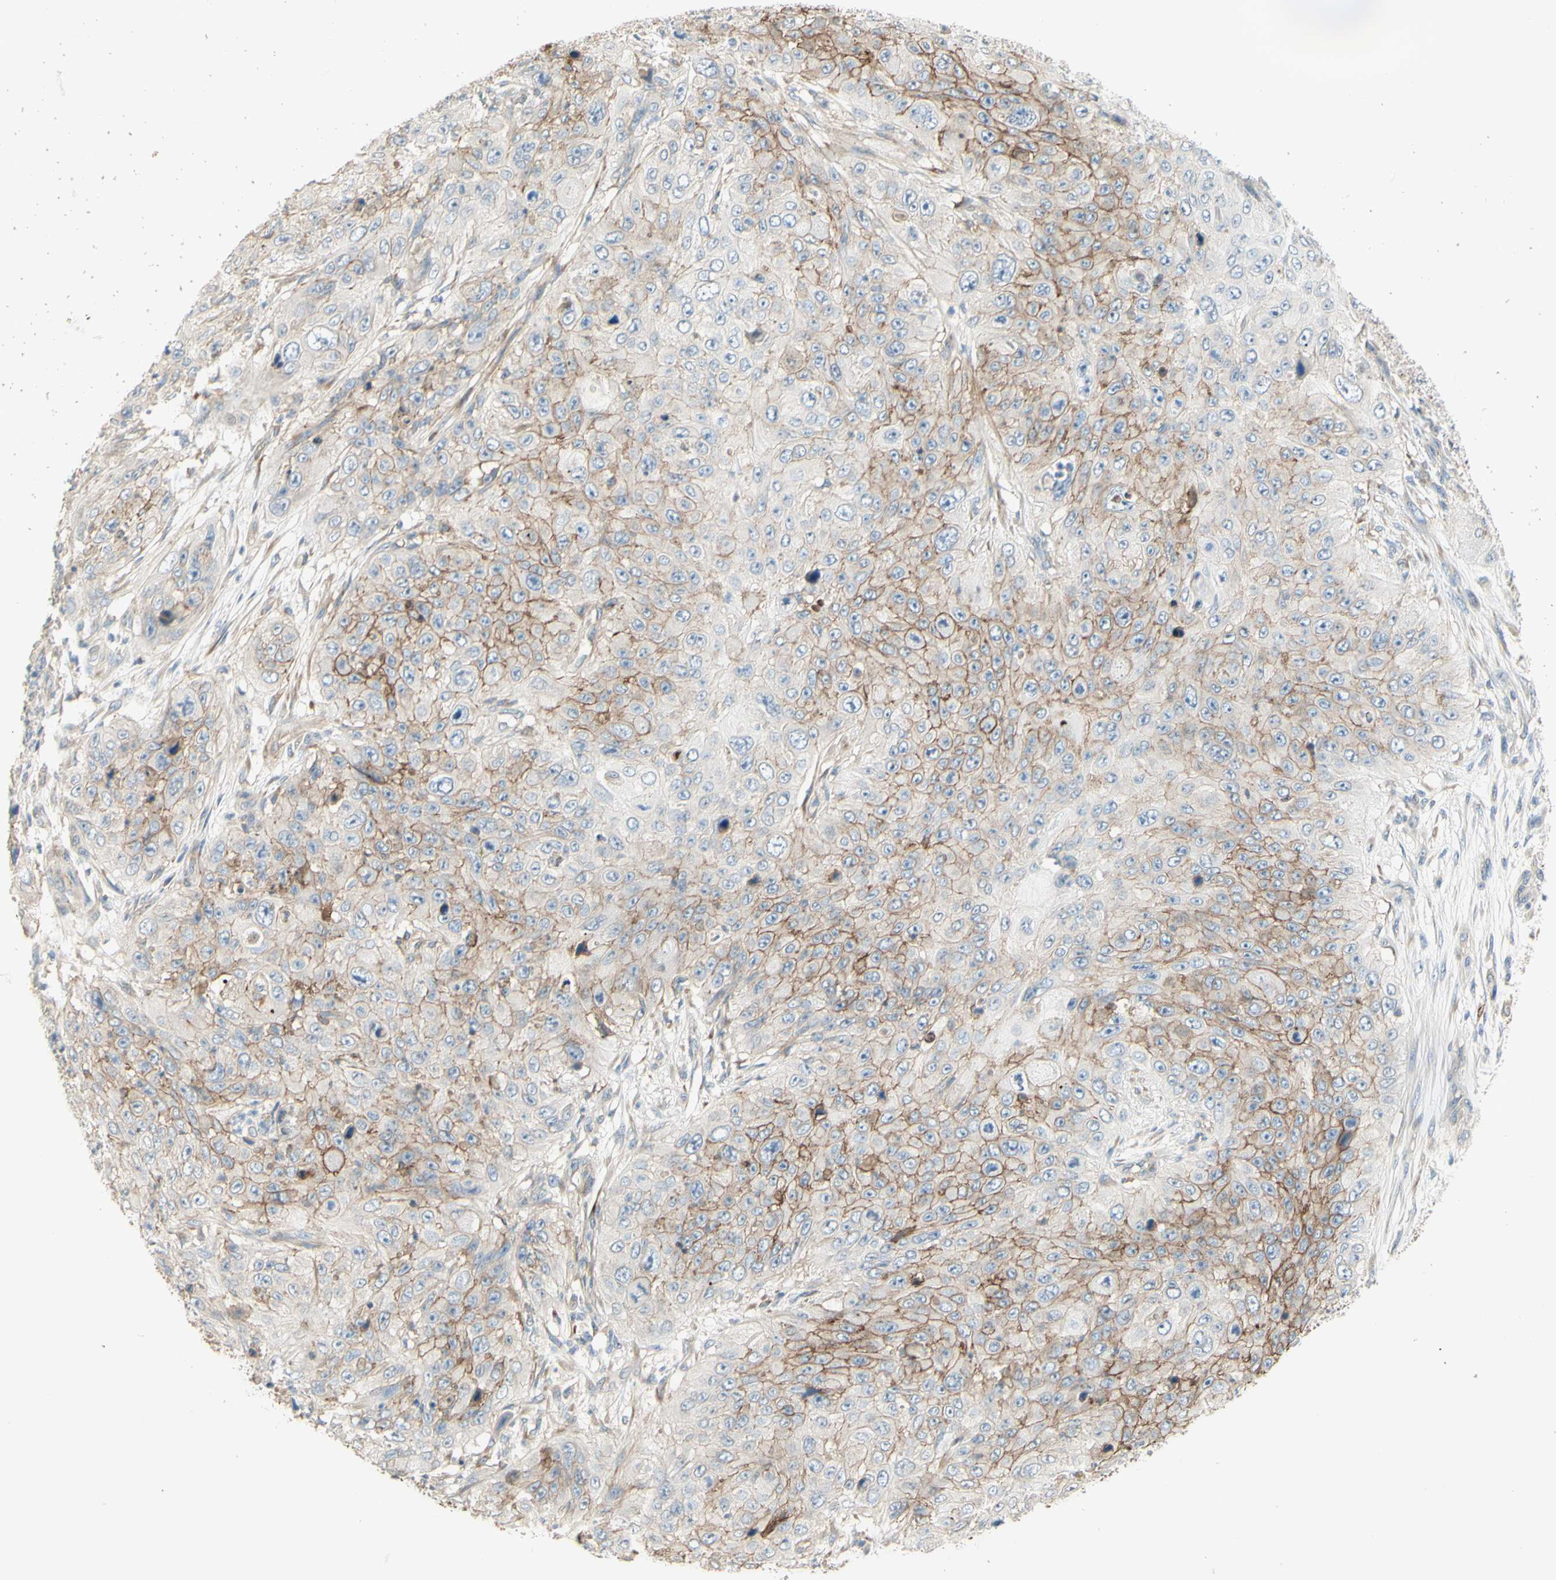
{"staining": {"intensity": "moderate", "quantity": "<25%", "location": "cytoplasmic/membranous"}, "tissue": "skin cancer", "cell_type": "Tumor cells", "image_type": "cancer", "snomed": [{"axis": "morphology", "description": "Squamous cell carcinoma, NOS"}, {"axis": "topography", "description": "Skin"}], "caption": "Tumor cells demonstrate low levels of moderate cytoplasmic/membranous expression in about <25% of cells in human skin cancer.", "gene": "RNF149", "patient": {"sex": "female", "age": 80}}